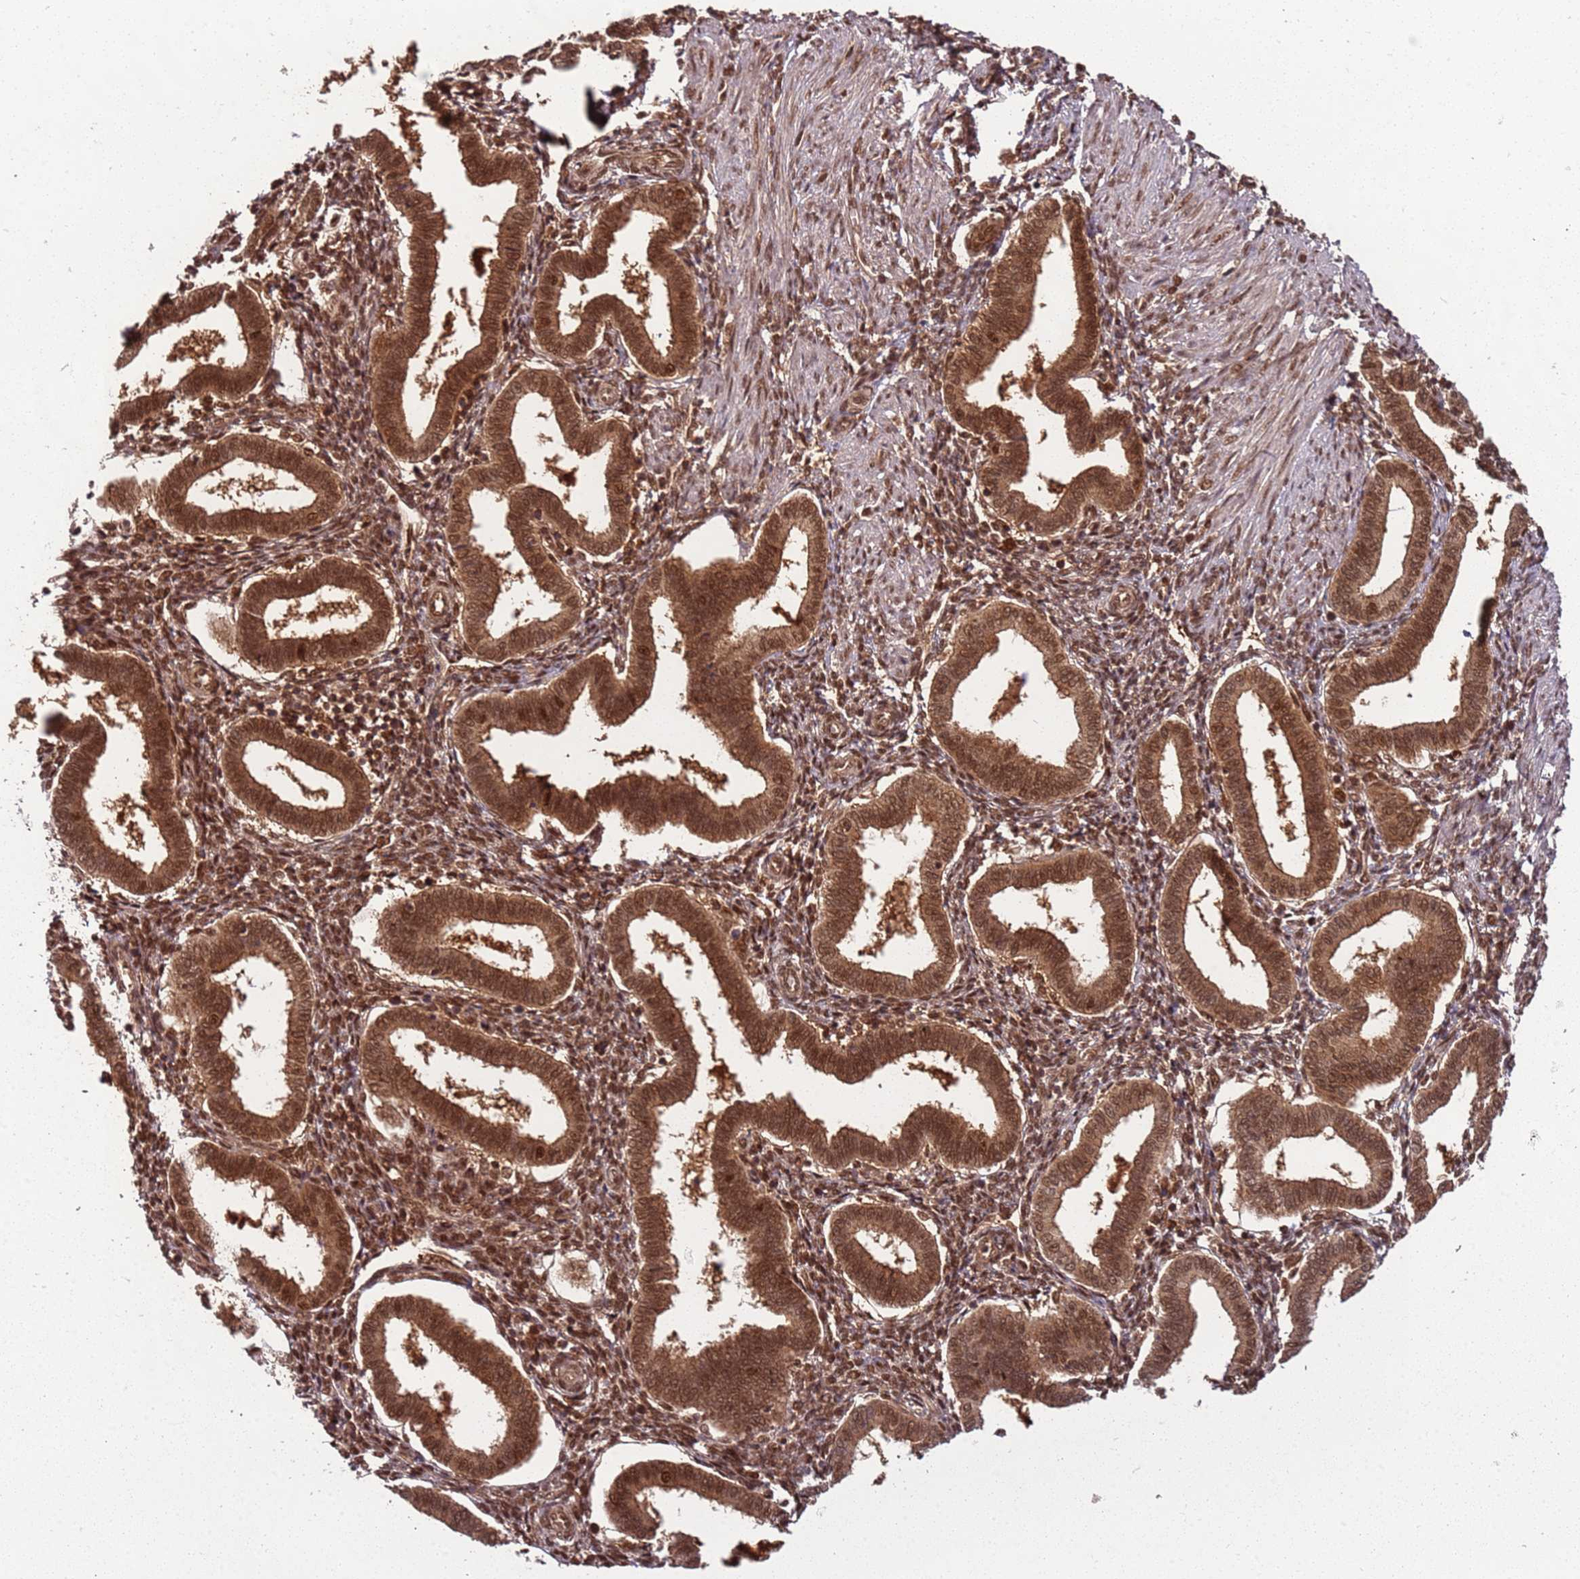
{"staining": {"intensity": "strong", "quantity": ">75%", "location": "cytoplasmic/membranous,nuclear"}, "tissue": "endometrium", "cell_type": "Cells in endometrial stroma", "image_type": "normal", "snomed": [{"axis": "morphology", "description": "Normal tissue, NOS"}, {"axis": "topography", "description": "Endometrium"}], "caption": "This photomicrograph reveals immunohistochemistry staining of normal endometrium, with high strong cytoplasmic/membranous,nuclear staining in approximately >75% of cells in endometrial stroma.", "gene": "PGLS", "patient": {"sex": "female", "age": 24}}